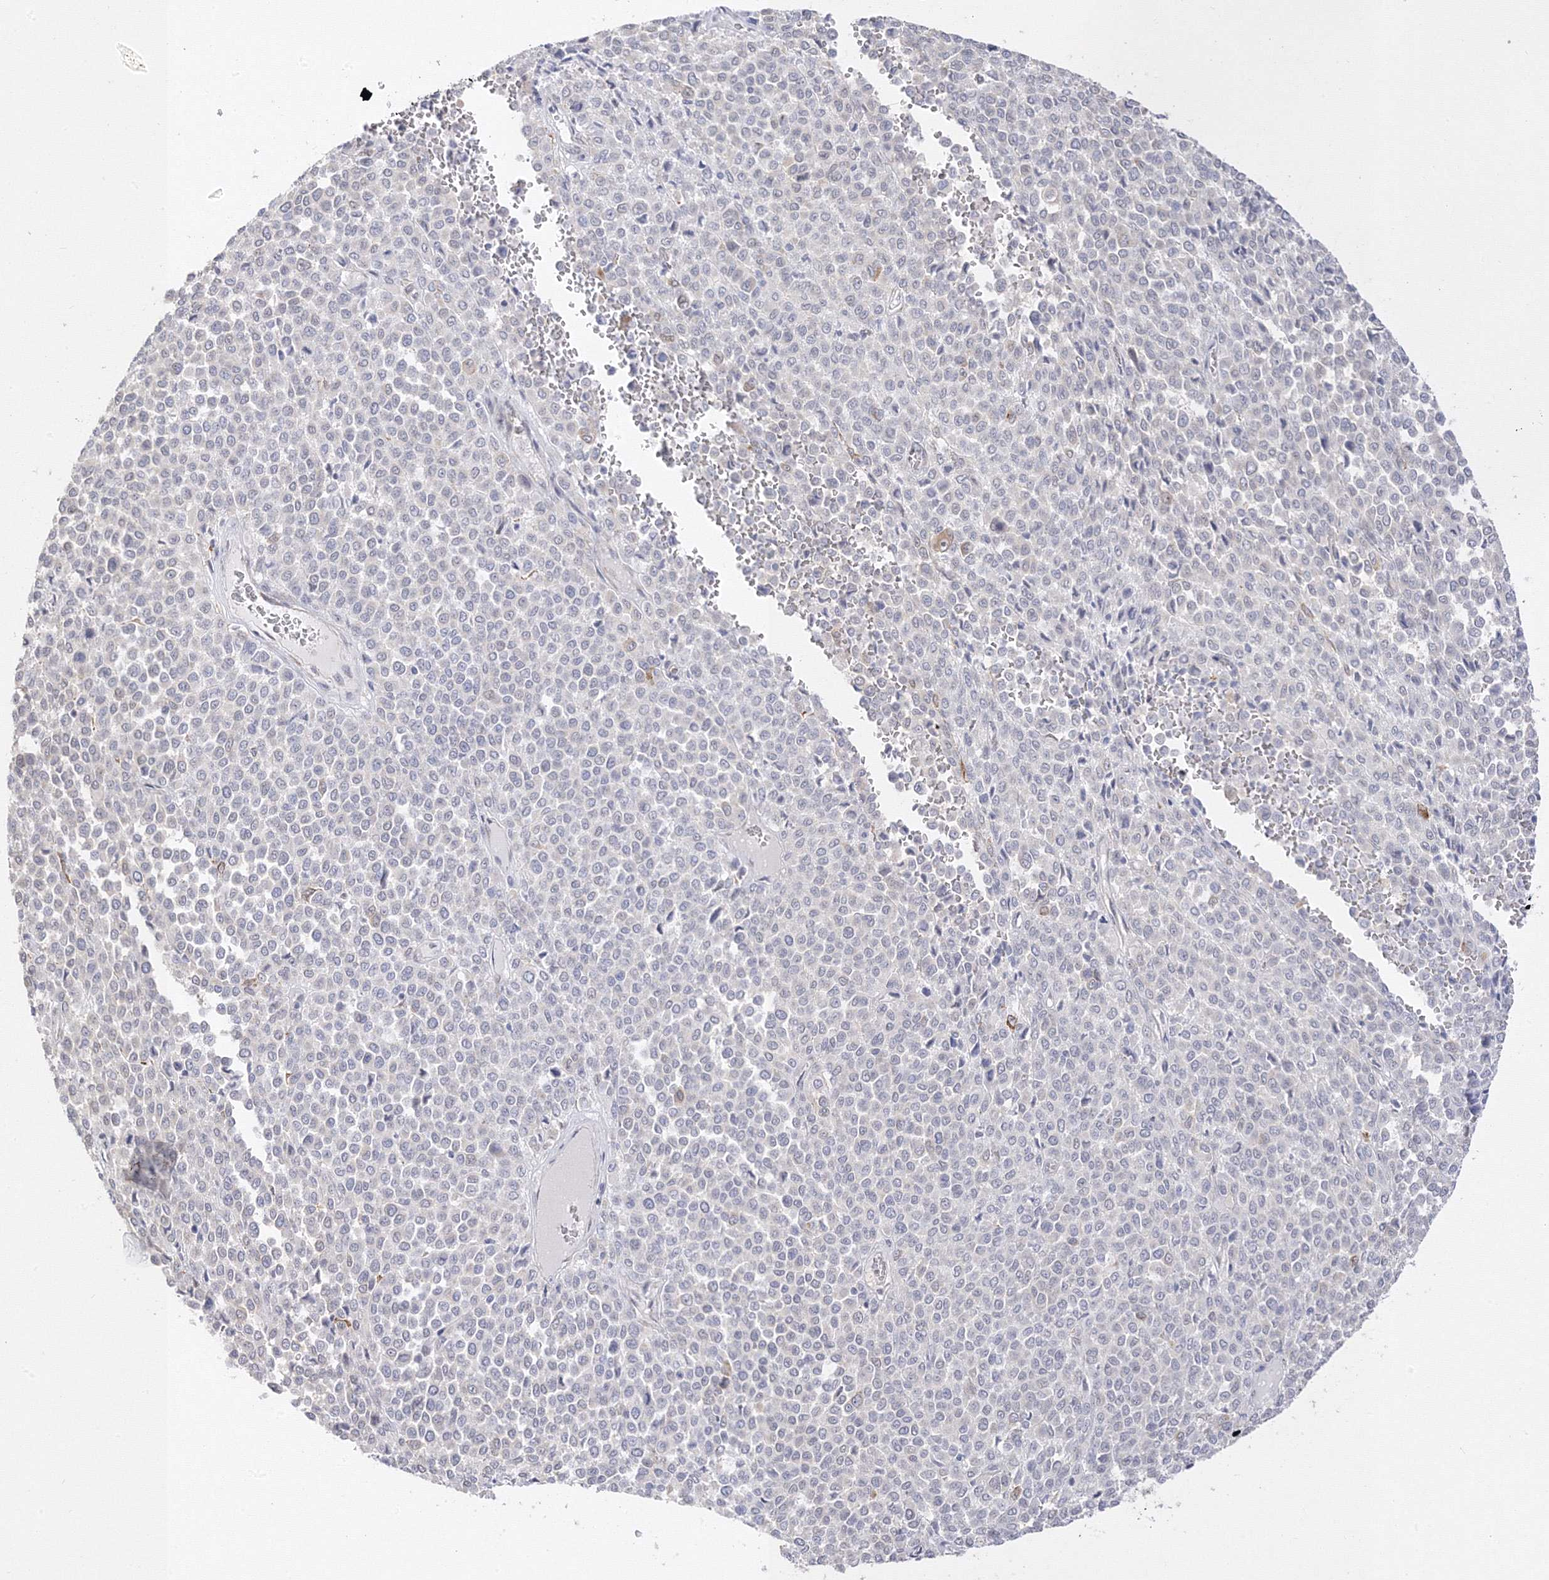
{"staining": {"intensity": "negative", "quantity": "none", "location": "none"}, "tissue": "melanoma", "cell_type": "Tumor cells", "image_type": "cancer", "snomed": [{"axis": "morphology", "description": "Malignant melanoma, Metastatic site"}, {"axis": "topography", "description": "Pancreas"}], "caption": "A high-resolution image shows IHC staining of malignant melanoma (metastatic site), which displays no significant expression in tumor cells.", "gene": "C2CD2", "patient": {"sex": "female", "age": 30}}